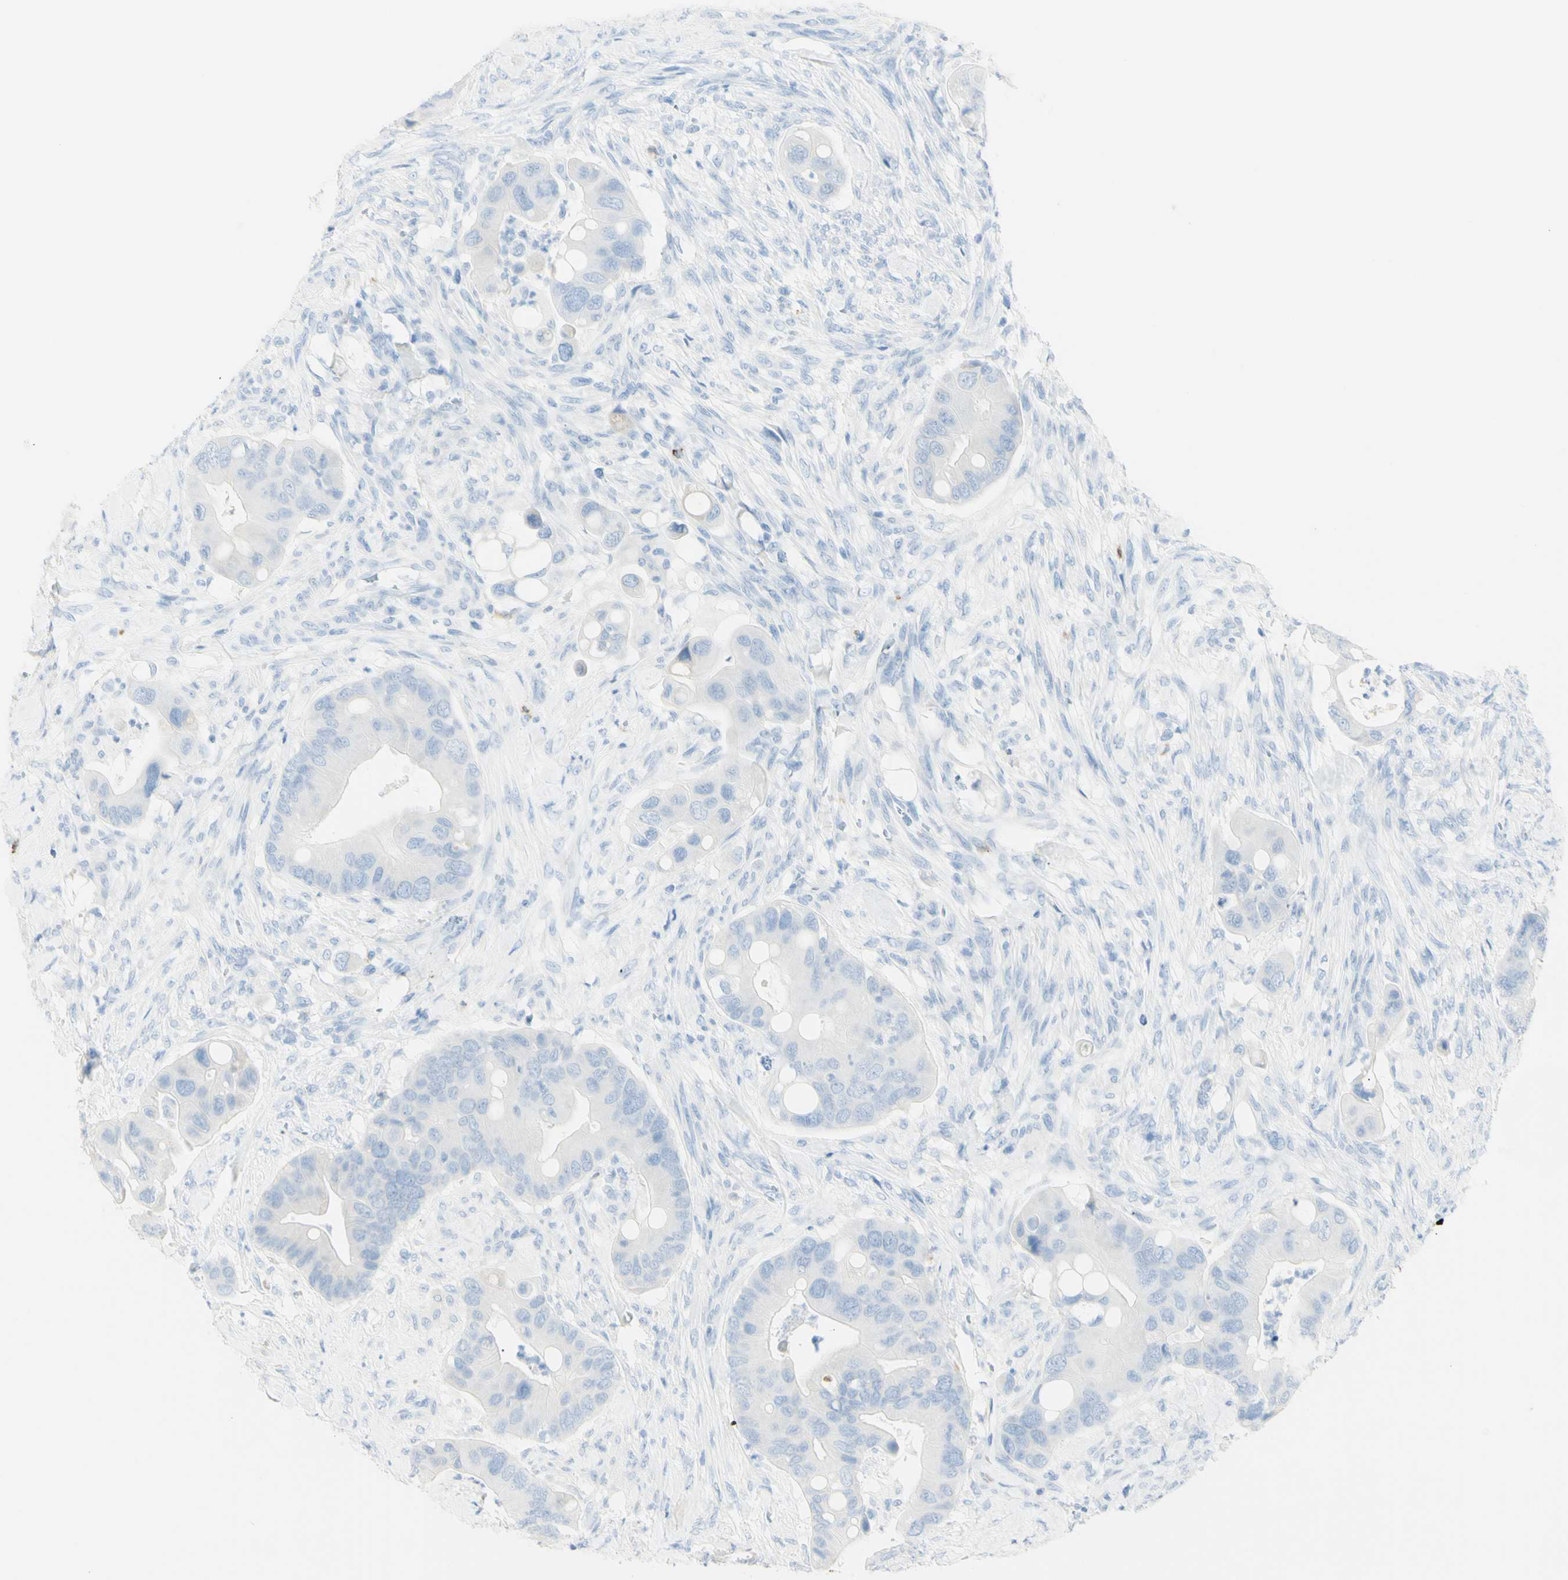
{"staining": {"intensity": "negative", "quantity": "none", "location": "none"}, "tissue": "colorectal cancer", "cell_type": "Tumor cells", "image_type": "cancer", "snomed": [{"axis": "morphology", "description": "Adenocarcinoma, NOS"}, {"axis": "topography", "description": "Rectum"}], "caption": "High power microscopy histopathology image of an IHC micrograph of colorectal cancer, revealing no significant expression in tumor cells.", "gene": "LETM1", "patient": {"sex": "female", "age": 57}}